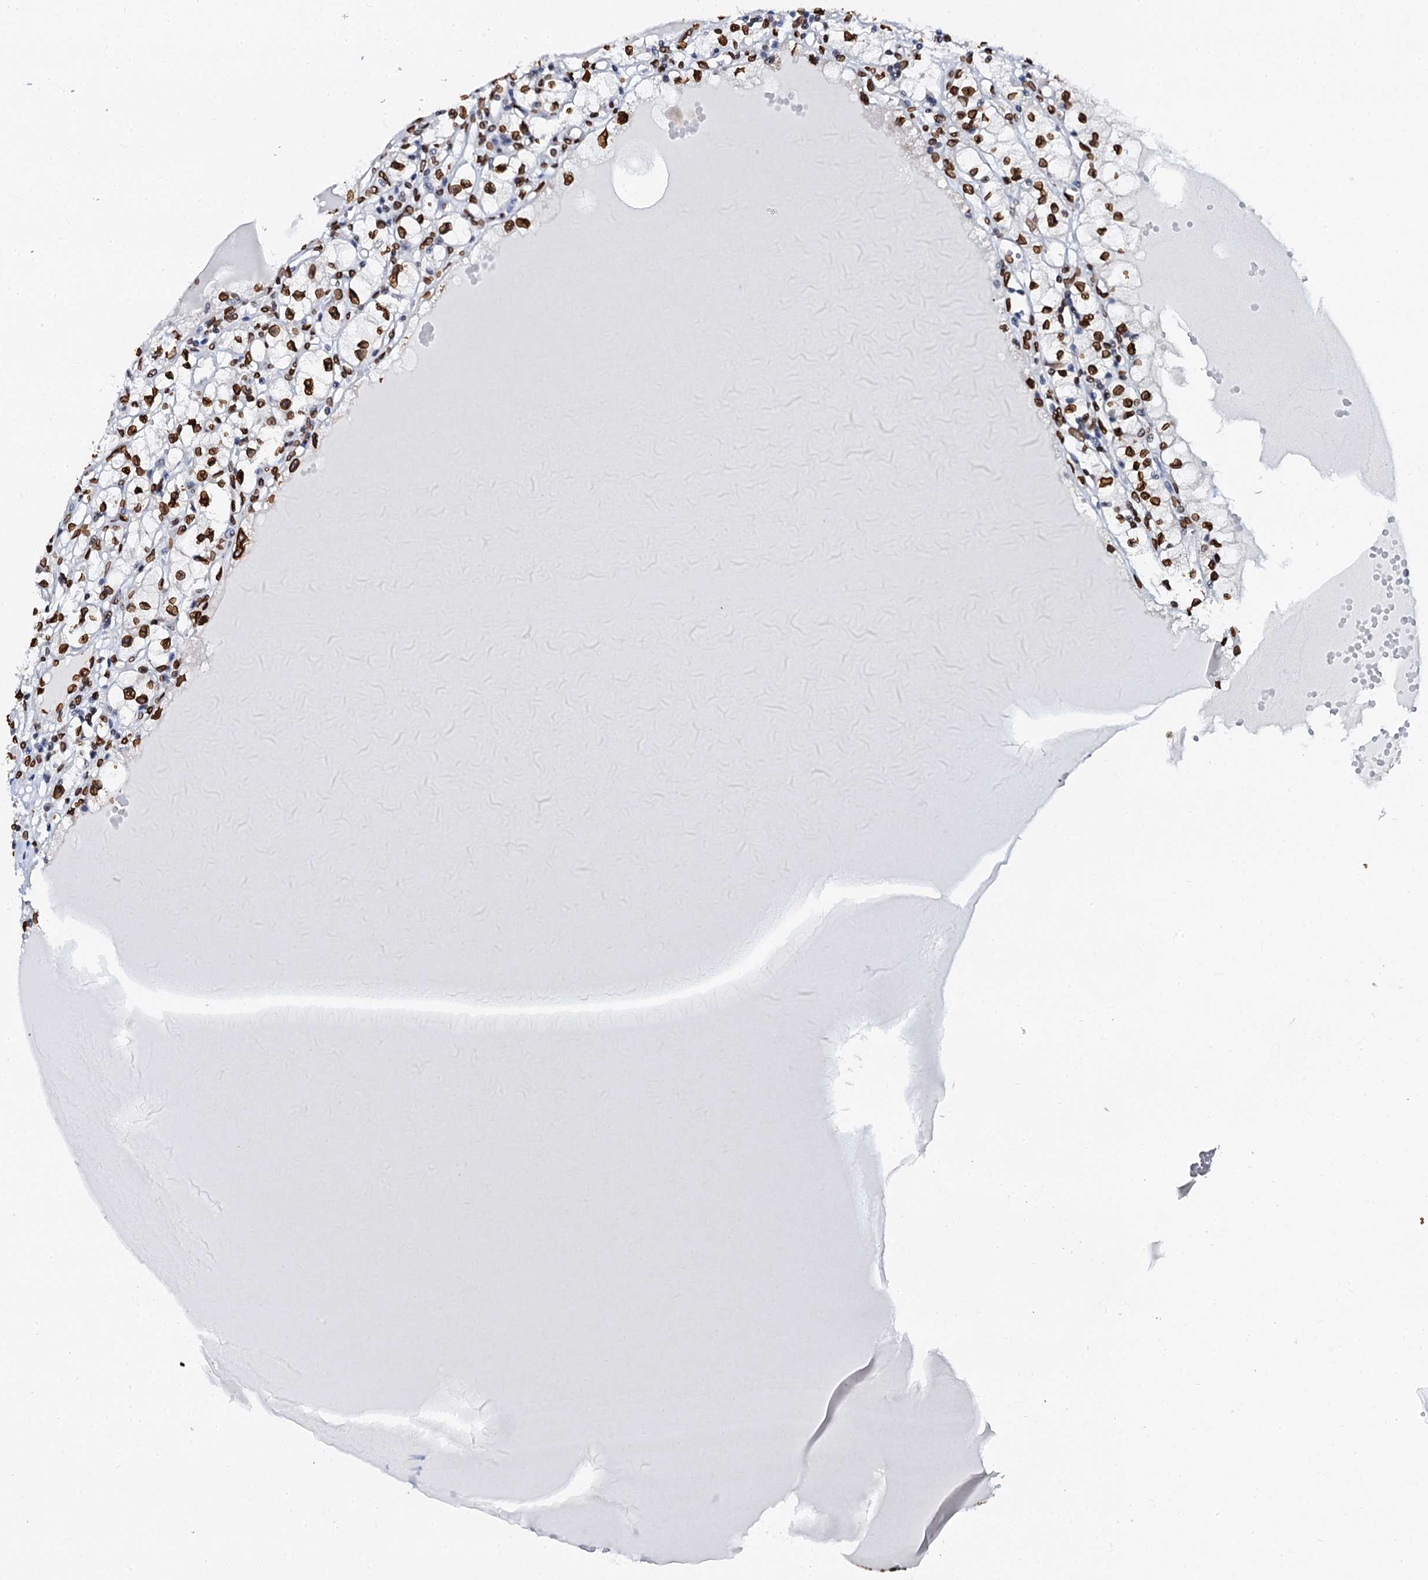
{"staining": {"intensity": "strong", "quantity": ">75%", "location": "nuclear"}, "tissue": "renal cancer", "cell_type": "Tumor cells", "image_type": "cancer", "snomed": [{"axis": "morphology", "description": "Adenocarcinoma, NOS"}, {"axis": "topography", "description": "Kidney"}], "caption": "The micrograph shows a brown stain indicating the presence of a protein in the nuclear of tumor cells in adenocarcinoma (renal).", "gene": "KATNAL2", "patient": {"sex": "male", "age": 56}}